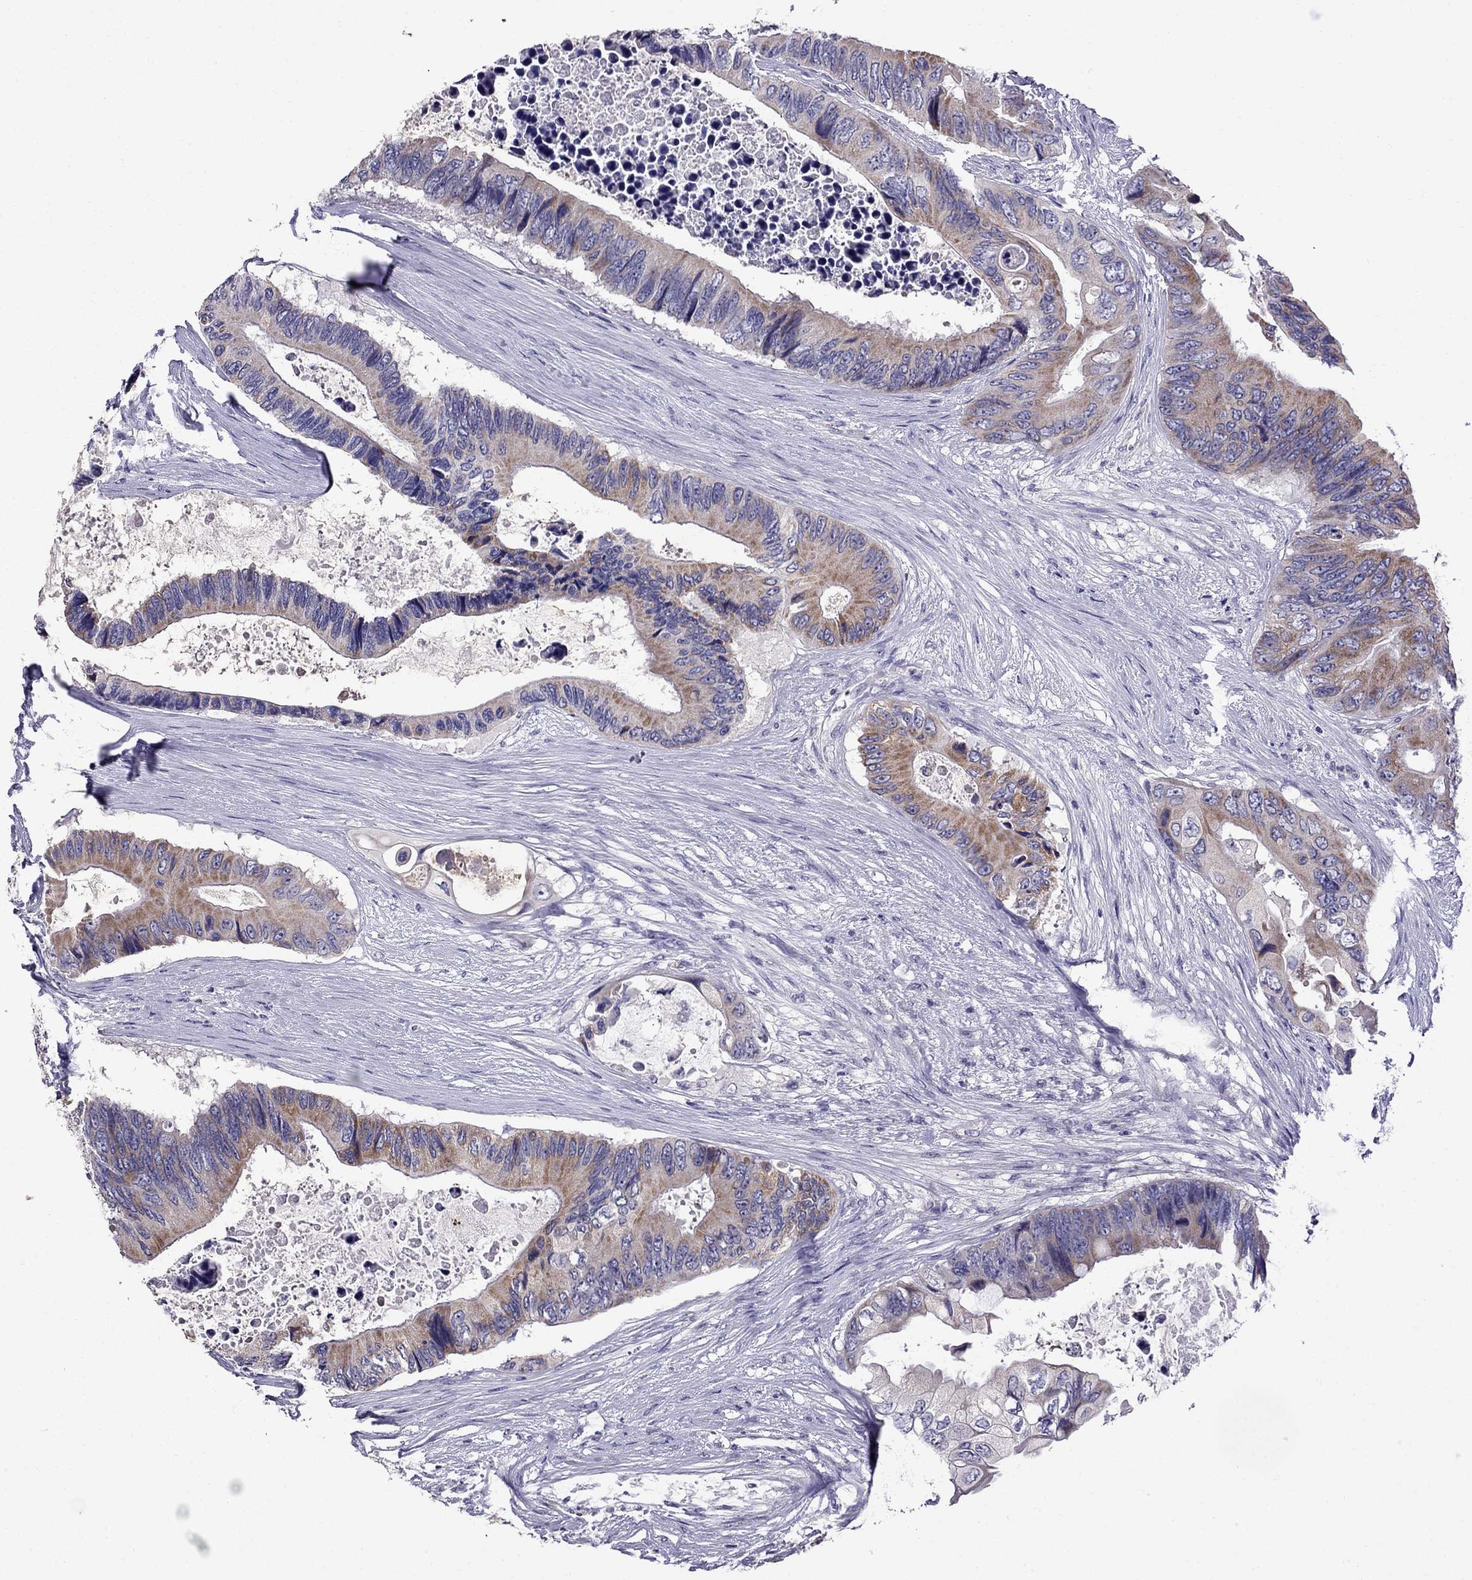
{"staining": {"intensity": "moderate", "quantity": "25%-75%", "location": "cytoplasmic/membranous"}, "tissue": "colorectal cancer", "cell_type": "Tumor cells", "image_type": "cancer", "snomed": [{"axis": "morphology", "description": "Adenocarcinoma, NOS"}, {"axis": "topography", "description": "Rectum"}], "caption": "Immunohistochemistry (DAB (3,3'-diaminobenzidine)) staining of colorectal cancer (adenocarcinoma) reveals moderate cytoplasmic/membranous protein positivity in approximately 25%-75% of tumor cells. Using DAB (brown) and hematoxylin (blue) stains, captured at high magnification using brightfield microscopy.", "gene": "OXCT2", "patient": {"sex": "male", "age": 63}}